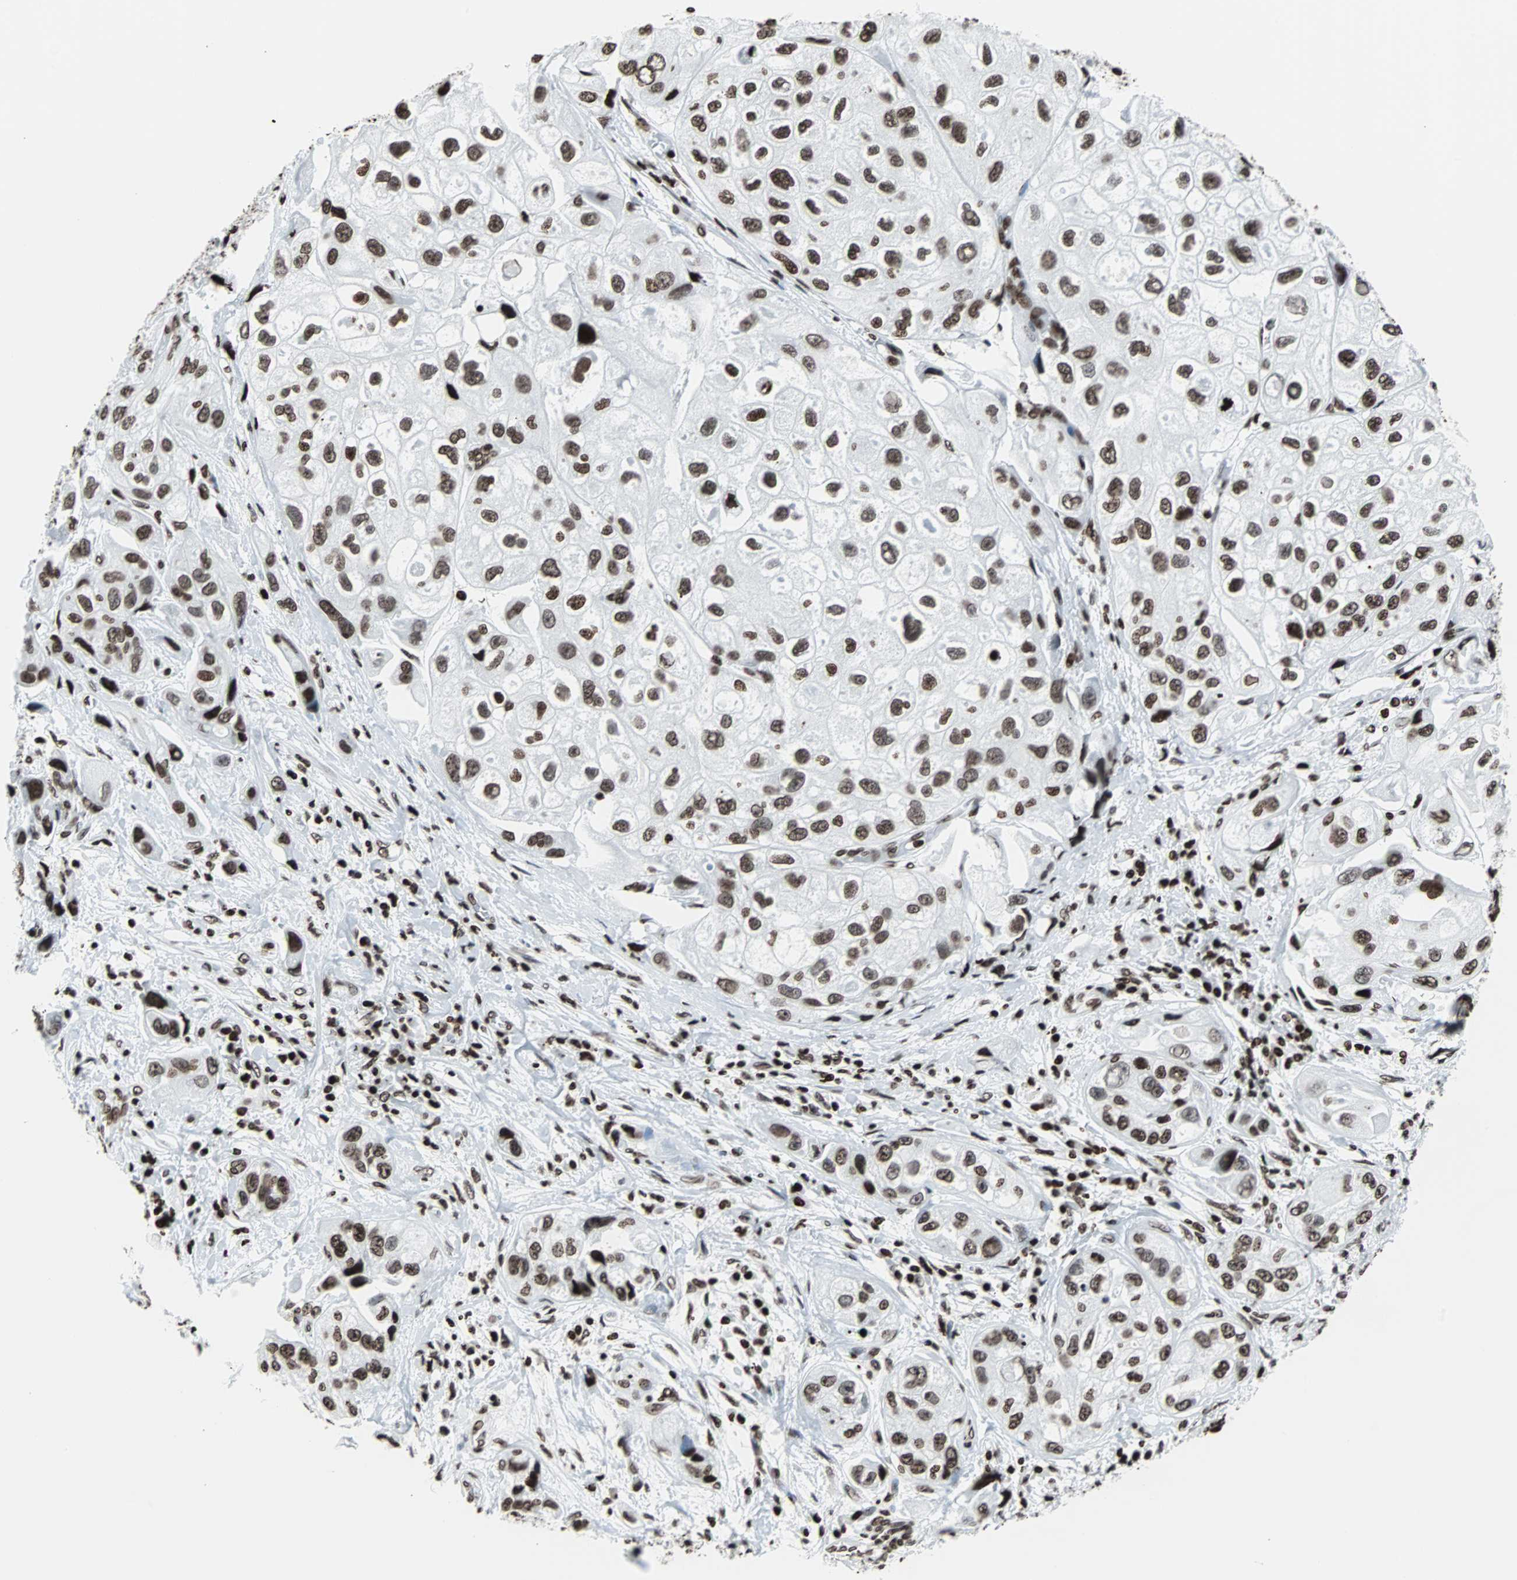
{"staining": {"intensity": "strong", "quantity": ">75%", "location": "nuclear"}, "tissue": "urothelial cancer", "cell_type": "Tumor cells", "image_type": "cancer", "snomed": [{"axis": "morphology", "description": "Urothelial carcinoma, High grade"}, {"axis": "topography", "description": "Urinary bladder"}], "caption": "Human urothelial carcinoma (high-grade) stained with a brown dye exhibits strong nuclear positive expression in about >75% of tumor cells.", "gene": "H2BC18", "patient": {"sex": "female", "age": 64}}